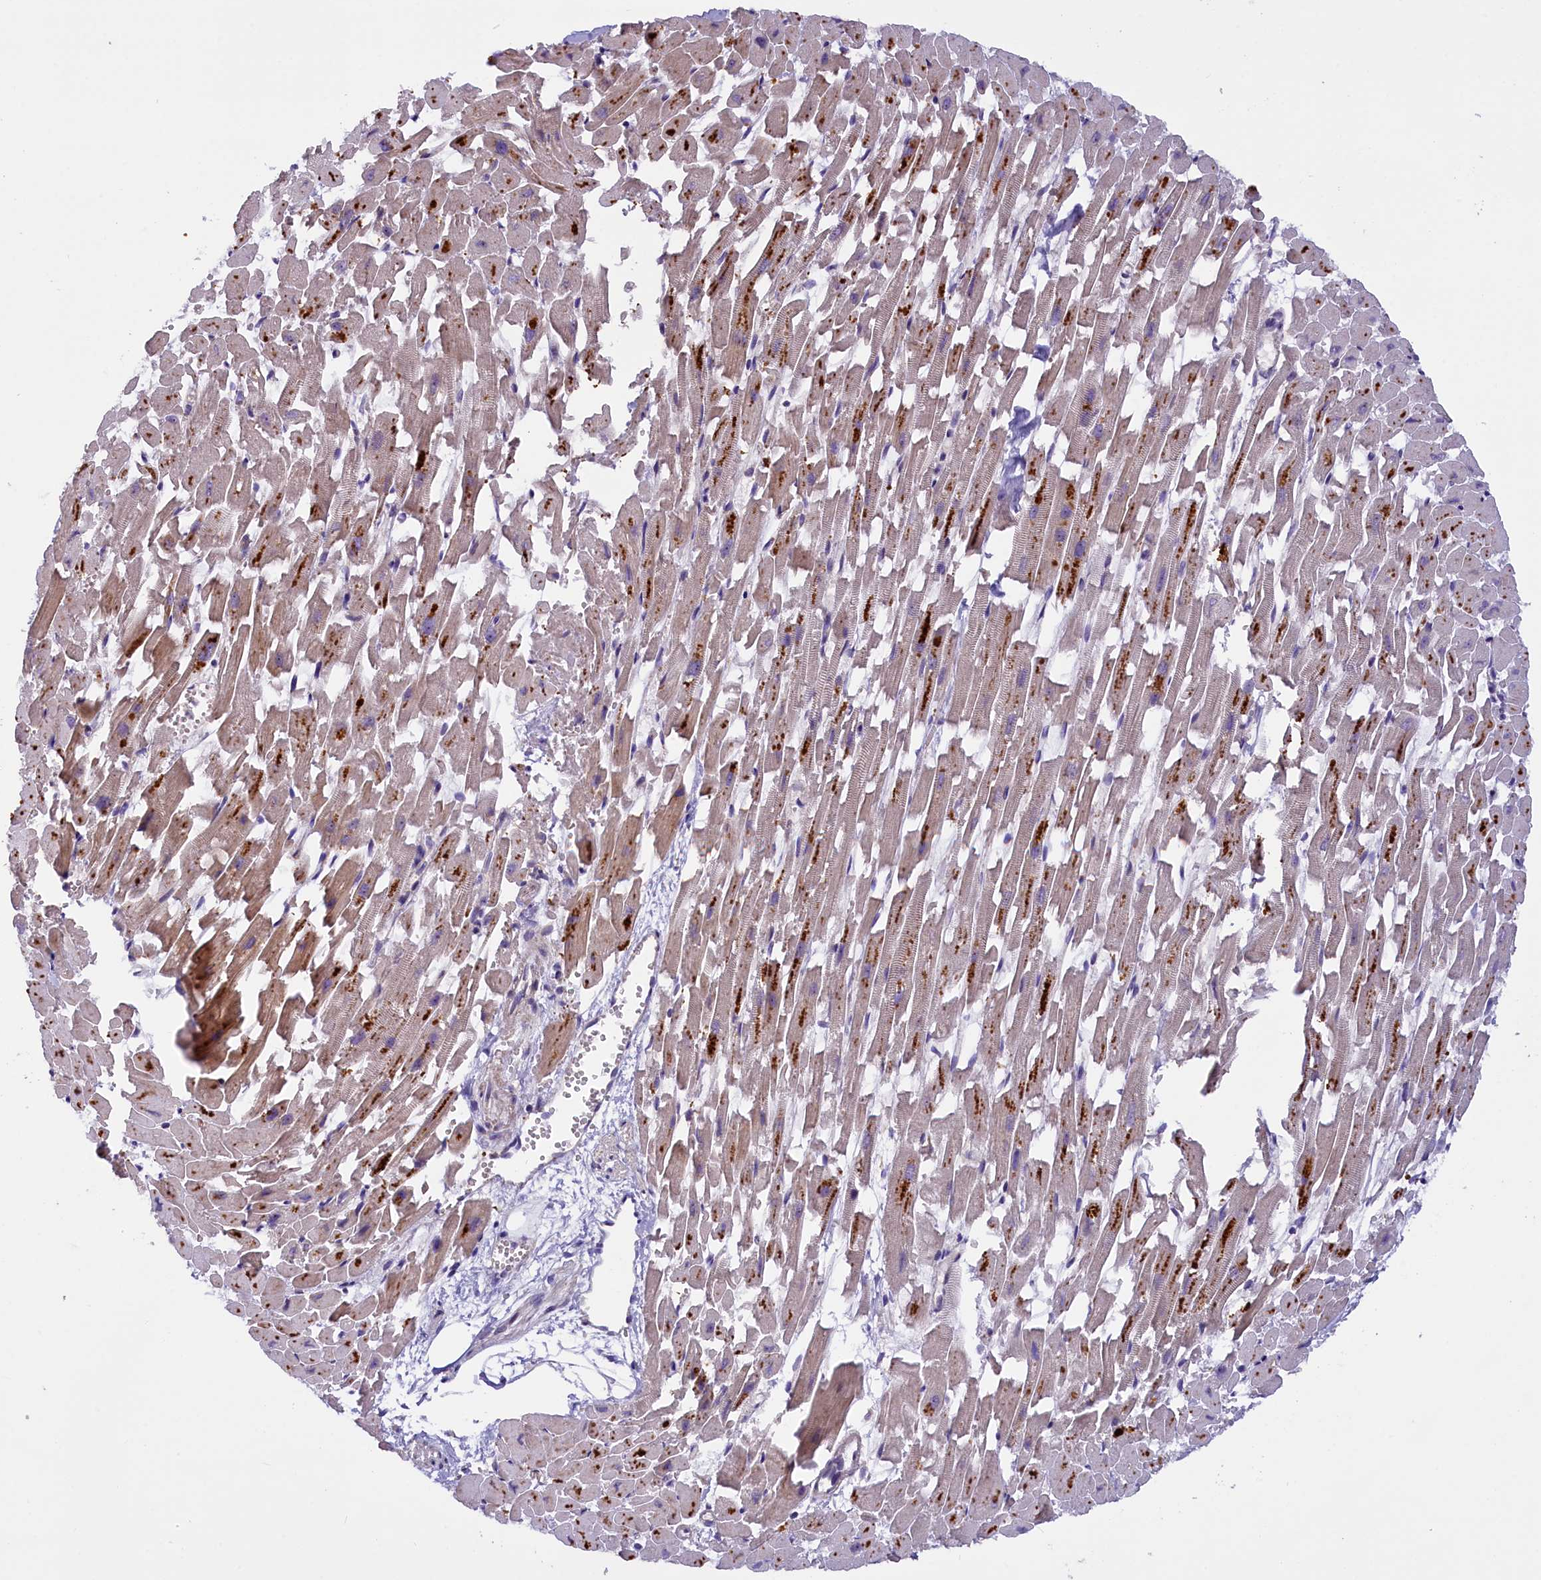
{"staining": {"intensity": "moderate", "quantity": ">75%", "location": "cytoplasmic/membranous"}, "tissue": "heart muscle", "cell_type": "Cardiomyocytes", "image_type": "normal", "snomed": [{"axis": "morphology", "description": "Normal tissue, NOS"}, {"axis": "topography", "description": "Heart"}], "caption": "Immunohistochemical staining of benign heart muscle shows >75% levels of moderate cytoplasmic/membranous protein positivity in about >75% of cardiomyocytes.", "gene": "FRY", "patient": {"sex": "female", "age": 64}}